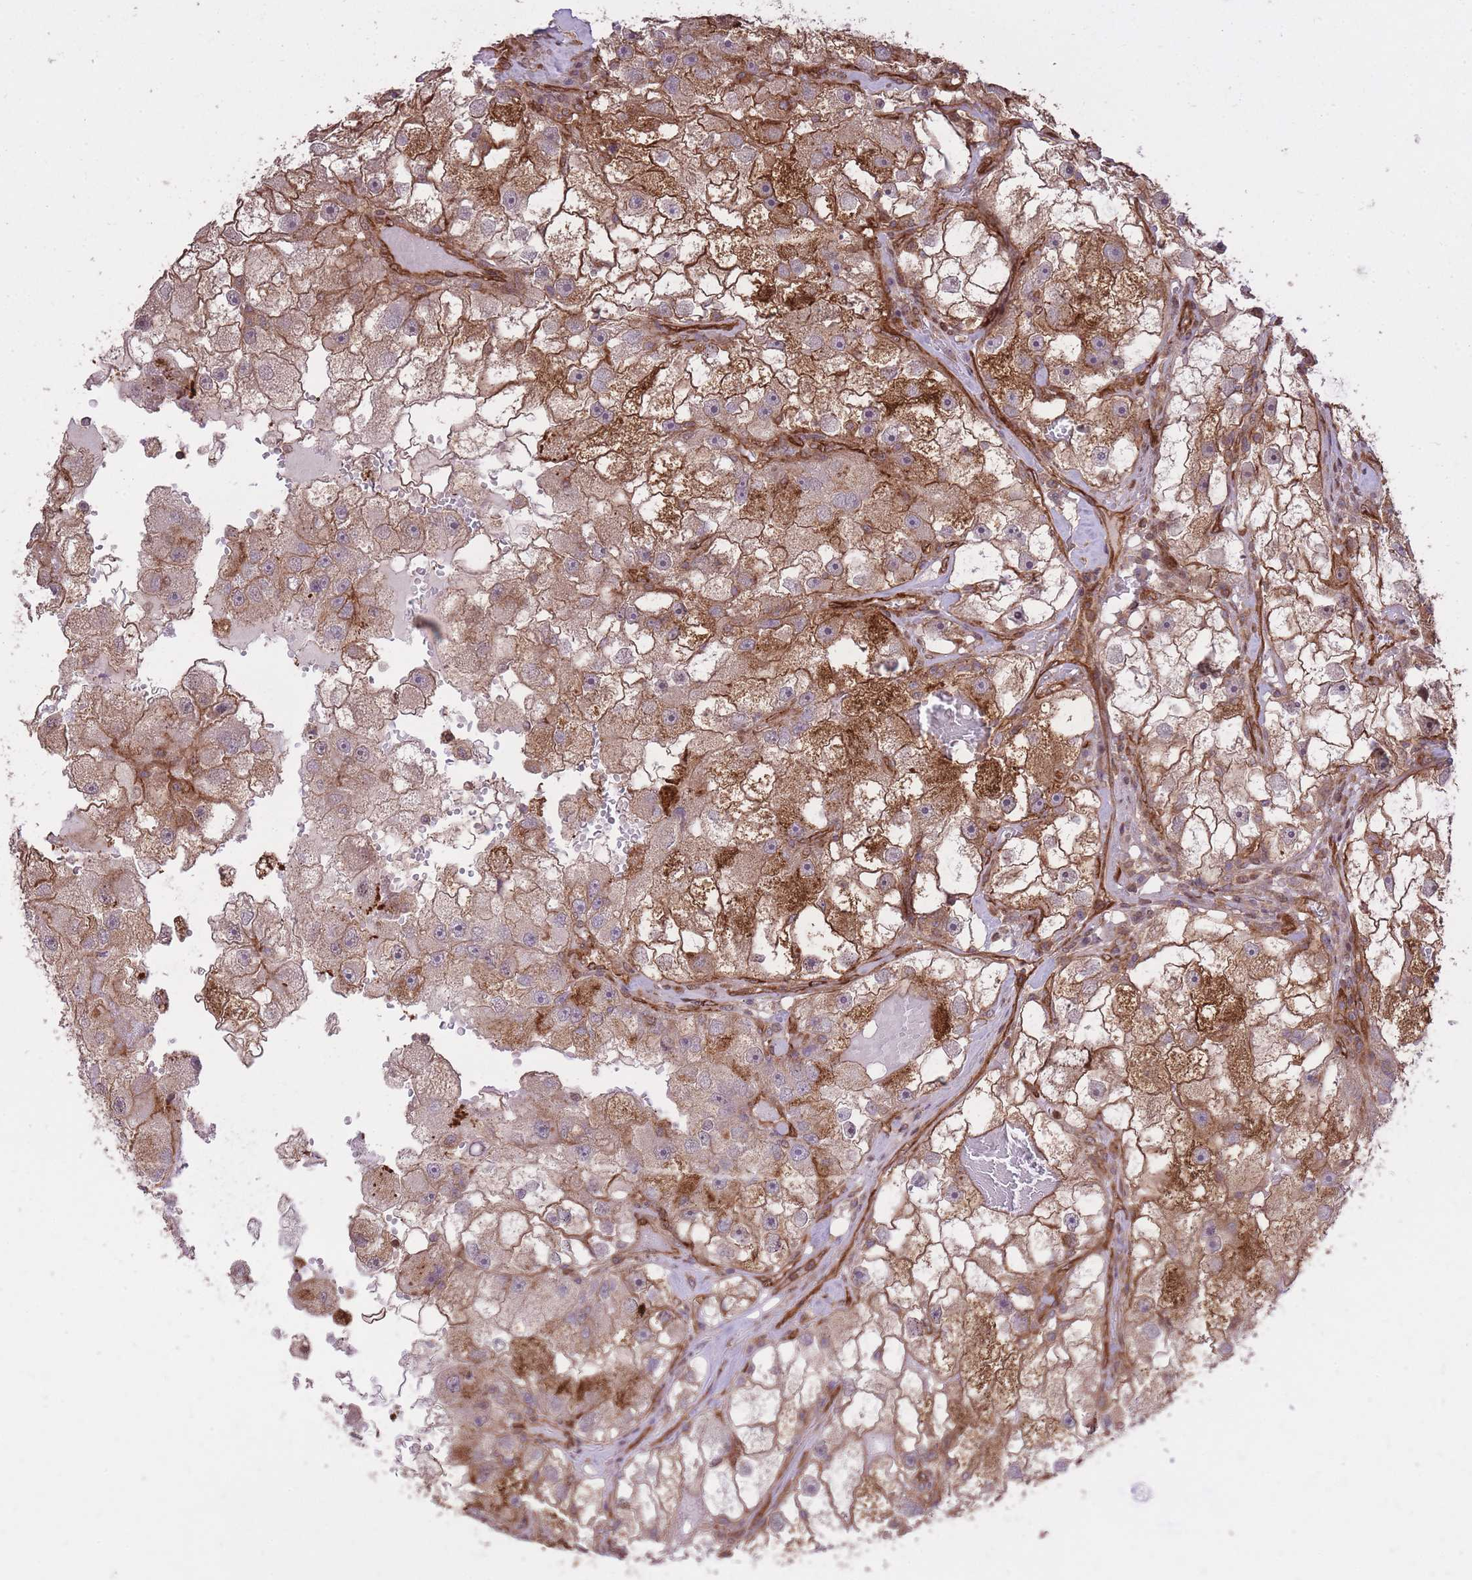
{"staining": {"intensity": "moderate", "quantity": ">75%", "location": "cytoplasmic/membranous"}, "tissue": "renal cancer", "cell_type": "Tumor cells", "image_type": "cancer", "snomed": [{"axis": "morphology", "description": "Adenocarcinoma, NOS"}, {"axis": "topography", "description": "Kidney"}], "caption": "Renal adenocarcinoma stained with DAB immunohistochemistry (IHC) displays medium levels of moderate cytoplasmic/membranous staining in approximately >75% of tumor cells. The protein of interest is shown in brown color, while the nuclei are stained blue.", "gene": "PLD1", "patient": {"sex": "male", "age": 63}}